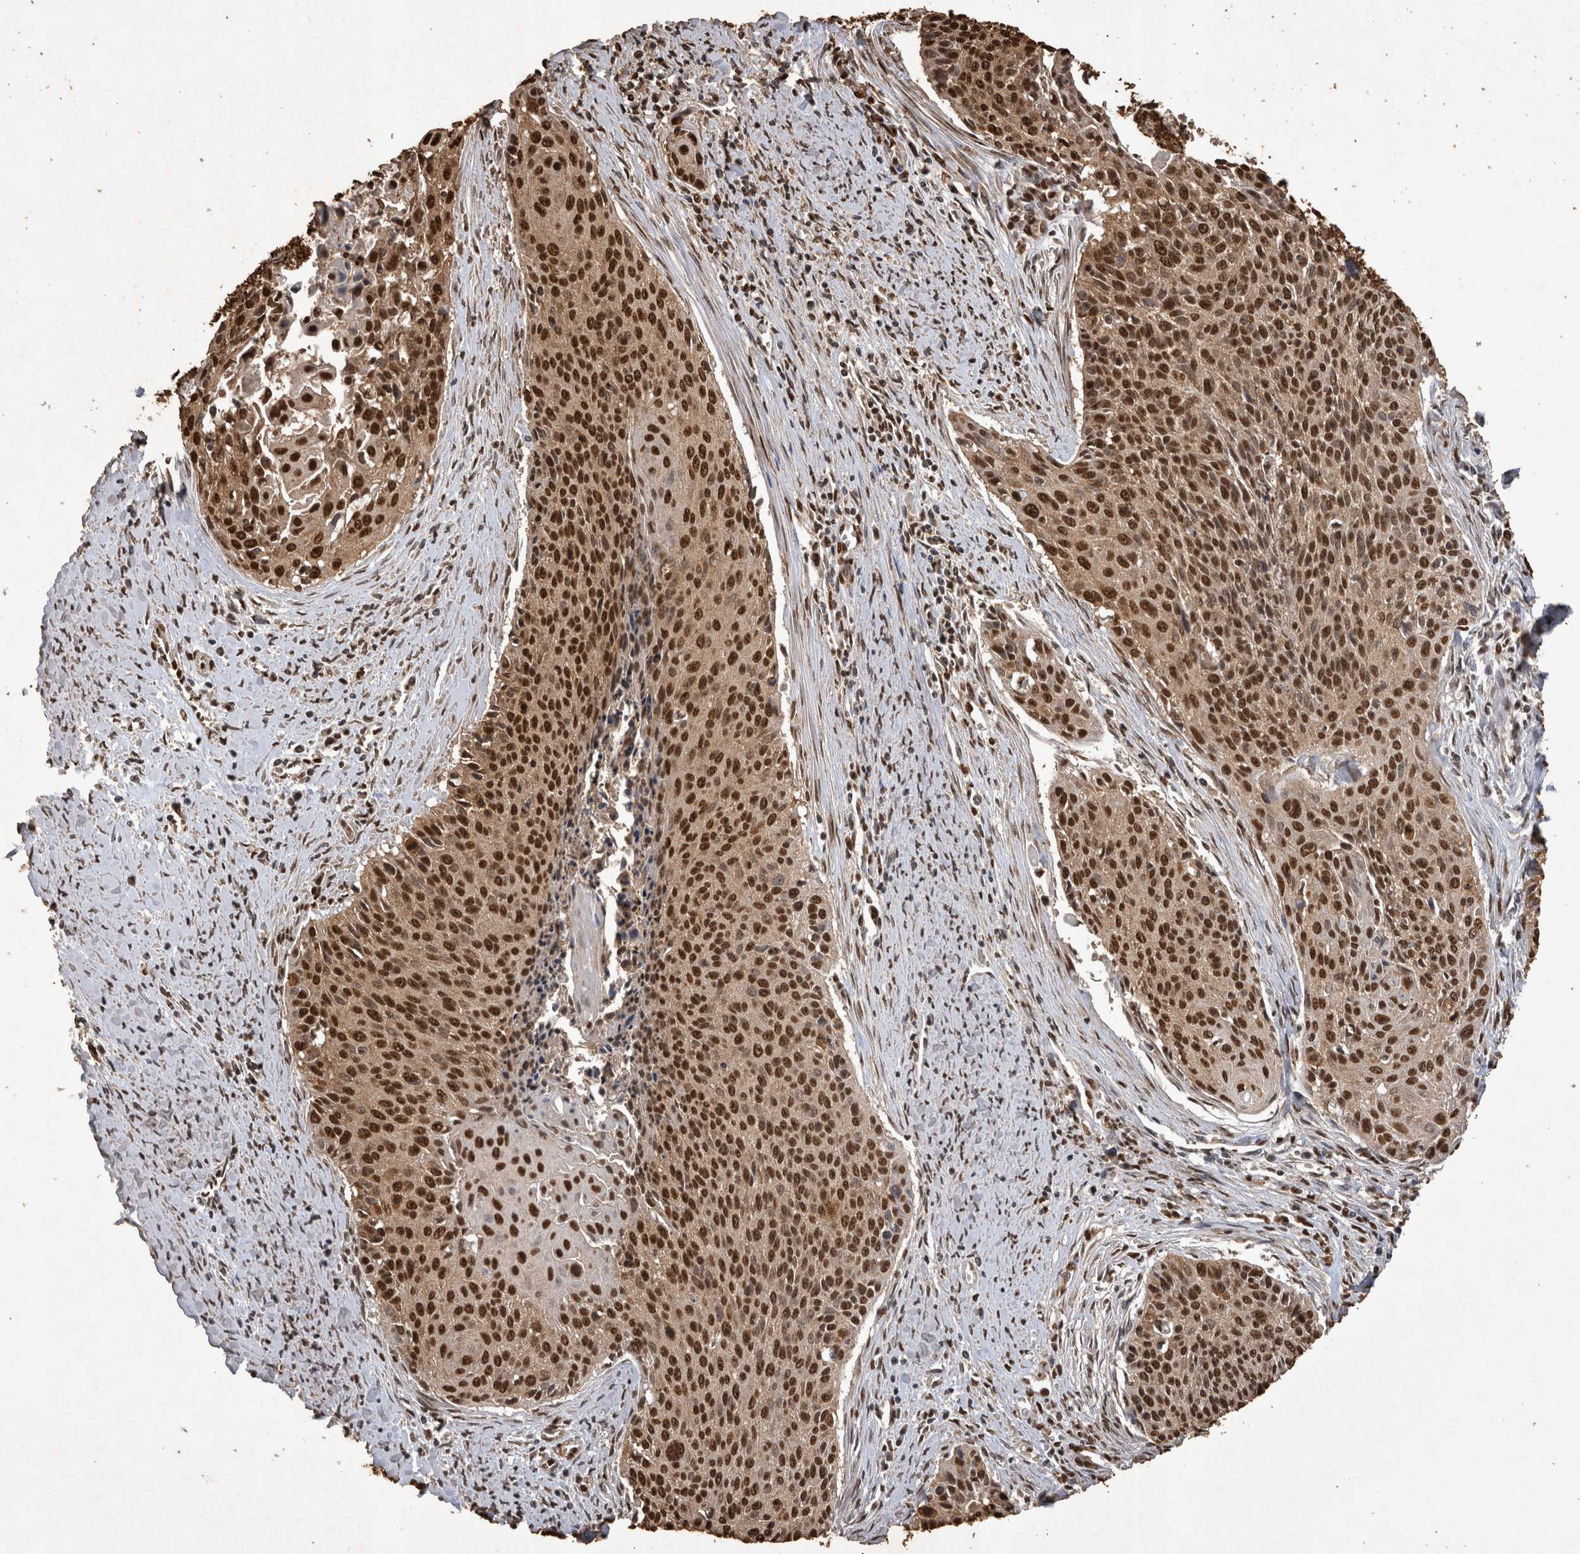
{"staining": {"intensity": "strong", "quantity": ">75%", "location": "nuclear"}, "tissue": "cervical cancer", "cell_type": "Tumor cells", "image_type": "cancer", "snomed": [{"axis": "morphology", "description": "Squamous cell carcinoma, NOS"}, {"axis": "topography", "description": "Cervix"}], "caption": "Protein analysis of cervical squamous cell carcinoma tissue reveals strong nuclear expression in approximately >75% of tumor cells.", "gene": "OAS2", "patient": {"sex": "female", "age": 55}}